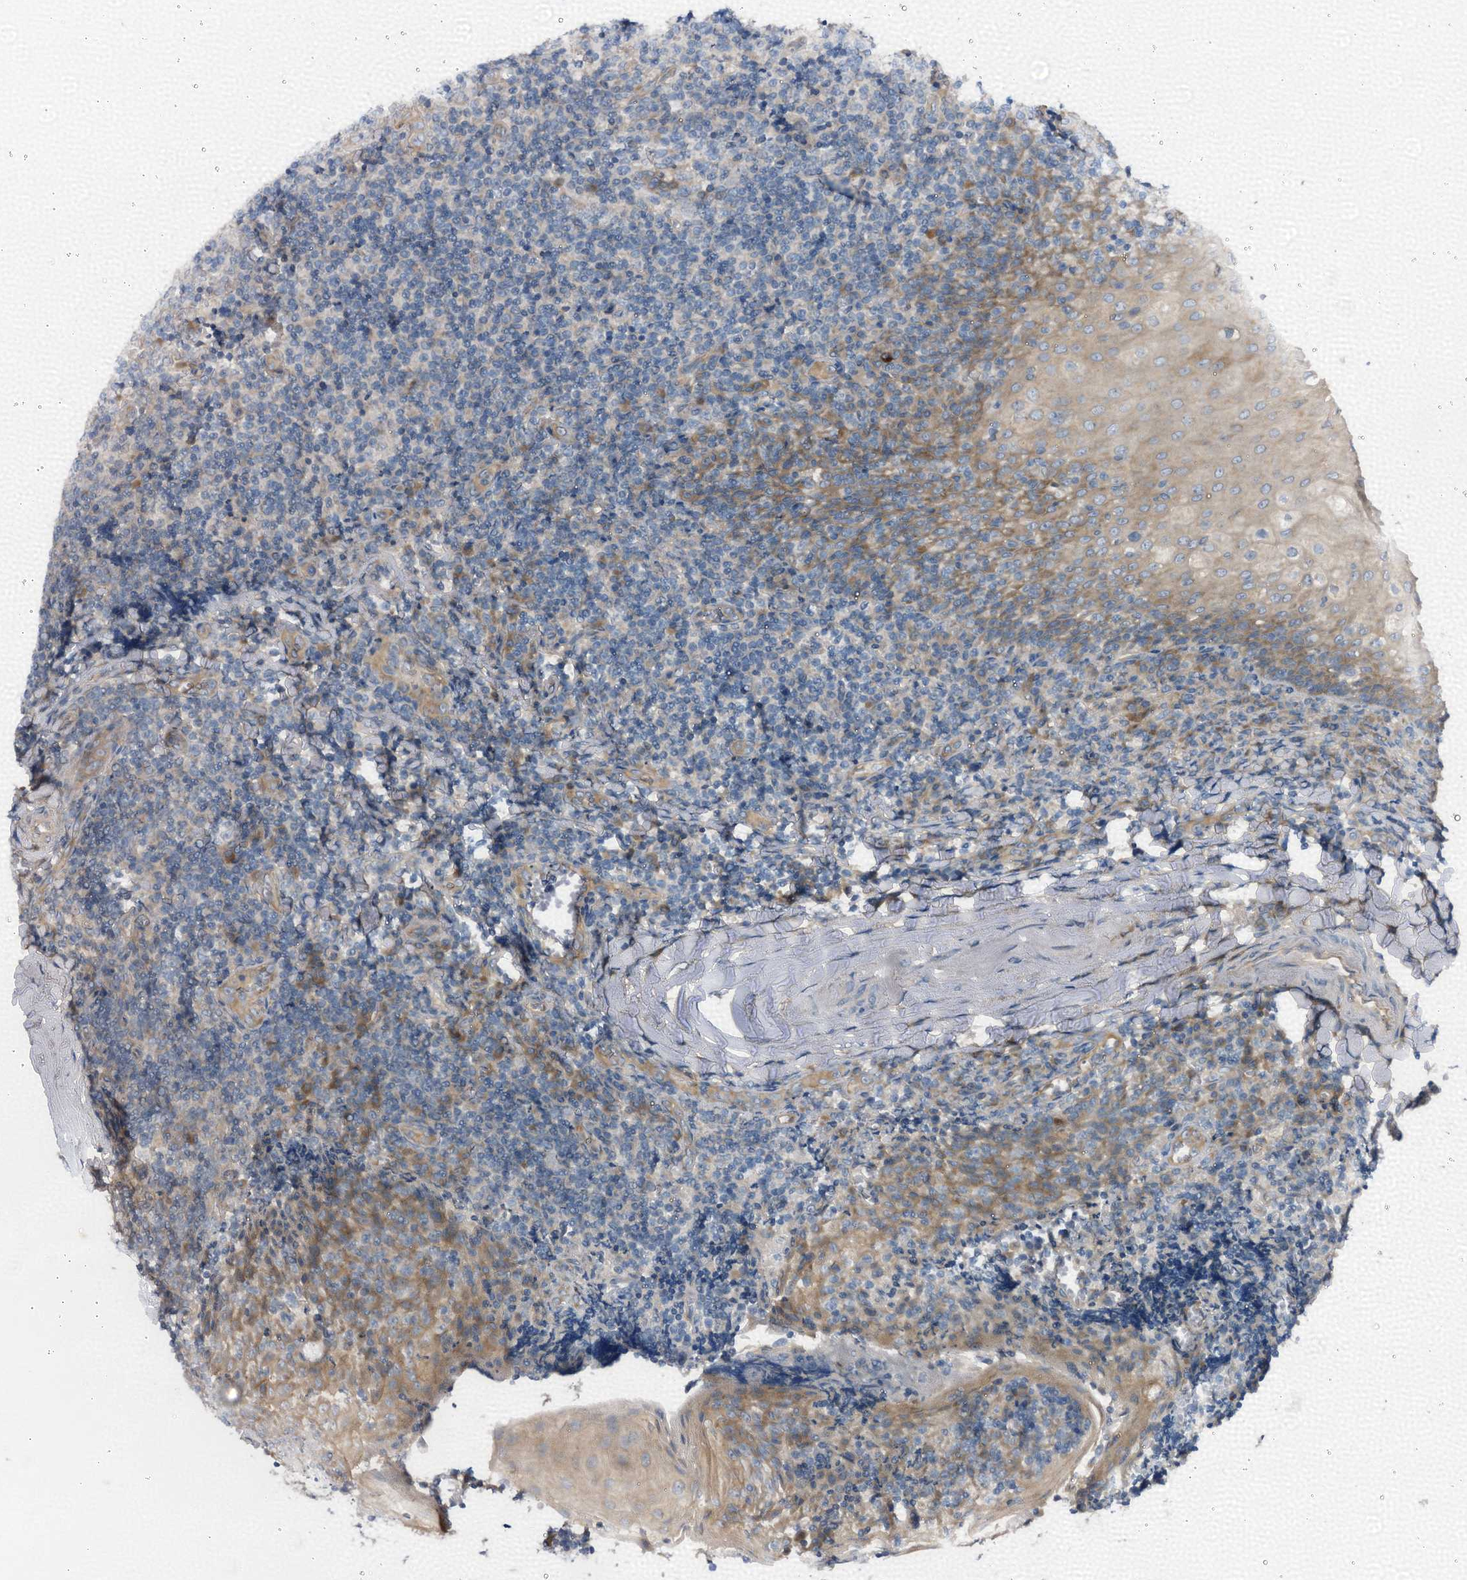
{"staining": {"intensity": "negative", "quantity": "none", "location": "none"}, "tissue": "tonsil", "cell_type": "Germinal center cells", "image_type": "normal", "snomed": [{"axis": "morphology", "description": "Normal tissue, NOS"}, {"axis": "topography", "description": "Tonsil"}], "caption": "IHC image of normal tonsil: human tonsil stained with DAB (3,3'-diaminobenzidine) reveals no significant protein positivity in germinal center cells. (Stains: DAB (3,3'-diaminobenzidine) immunohistochemistry (IHC) with hematoxylin counter stain, Microscopy: brightfield microscopy at high magnification).", "gene": "STARD13", "patient": {"sex": "male", "age": 27}}